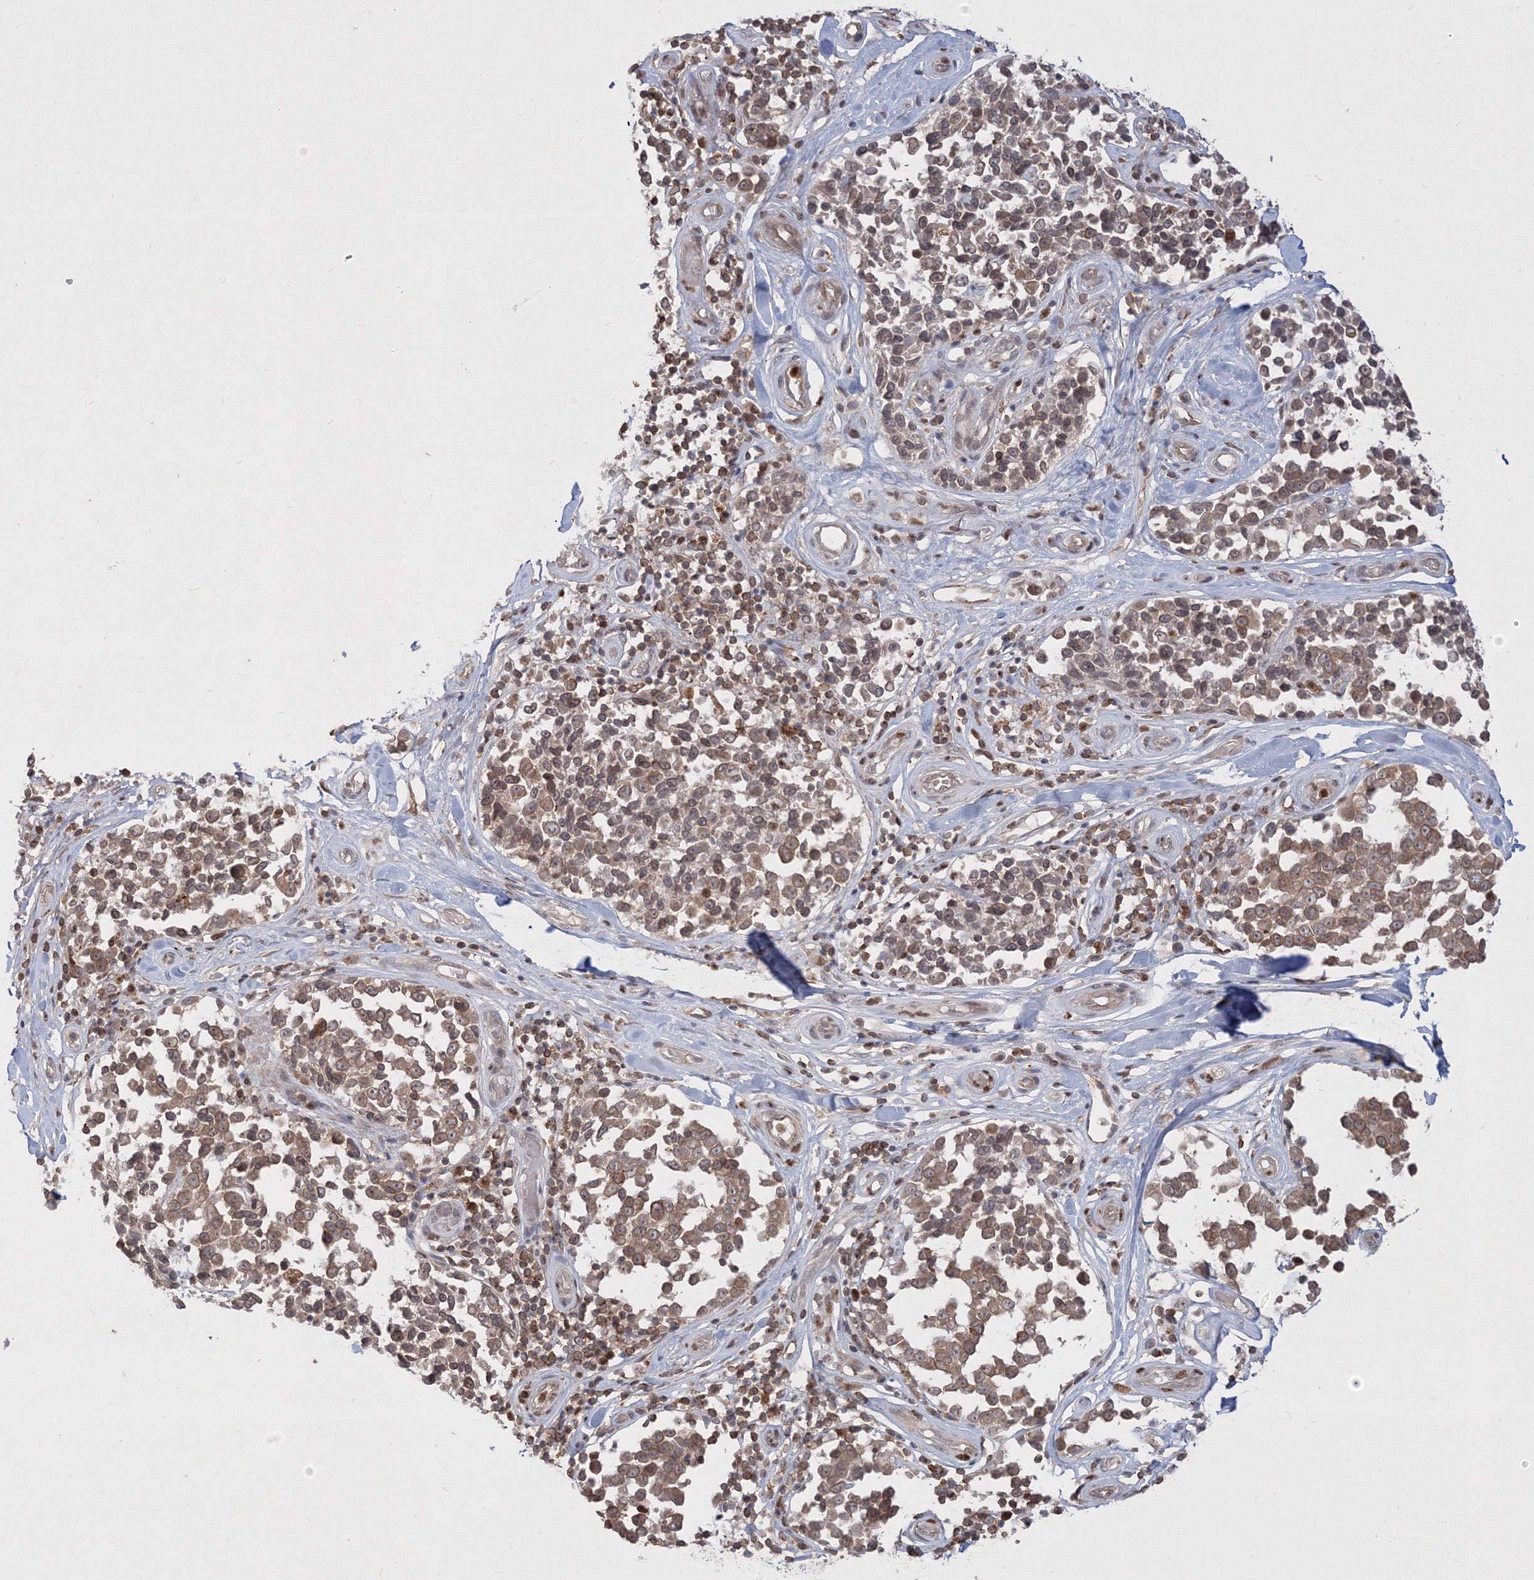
{"staining": {"intensity": "weak", "quantity": ">75%", "location": "cytoplasmic/membranous"}, "tissue": "melanoma", "cell_type": "Tumor cells", "image_type": "cancer", "snomed": [{"axis": "morphology", "description": "Malignant melanoma, NOS"}, {"axis": "topography", "description": "Skin"}], "caption": "Weak cytoplasmic/membranous staining is identified in about >75% of tumor cells in malignant melanoma. (DAB (3,3'-diaminobenzidine) IHC with brightfield microscopy, high magnification).", "gene": "TMEM50B", "patient": {"sex": "female", "age": 64}}